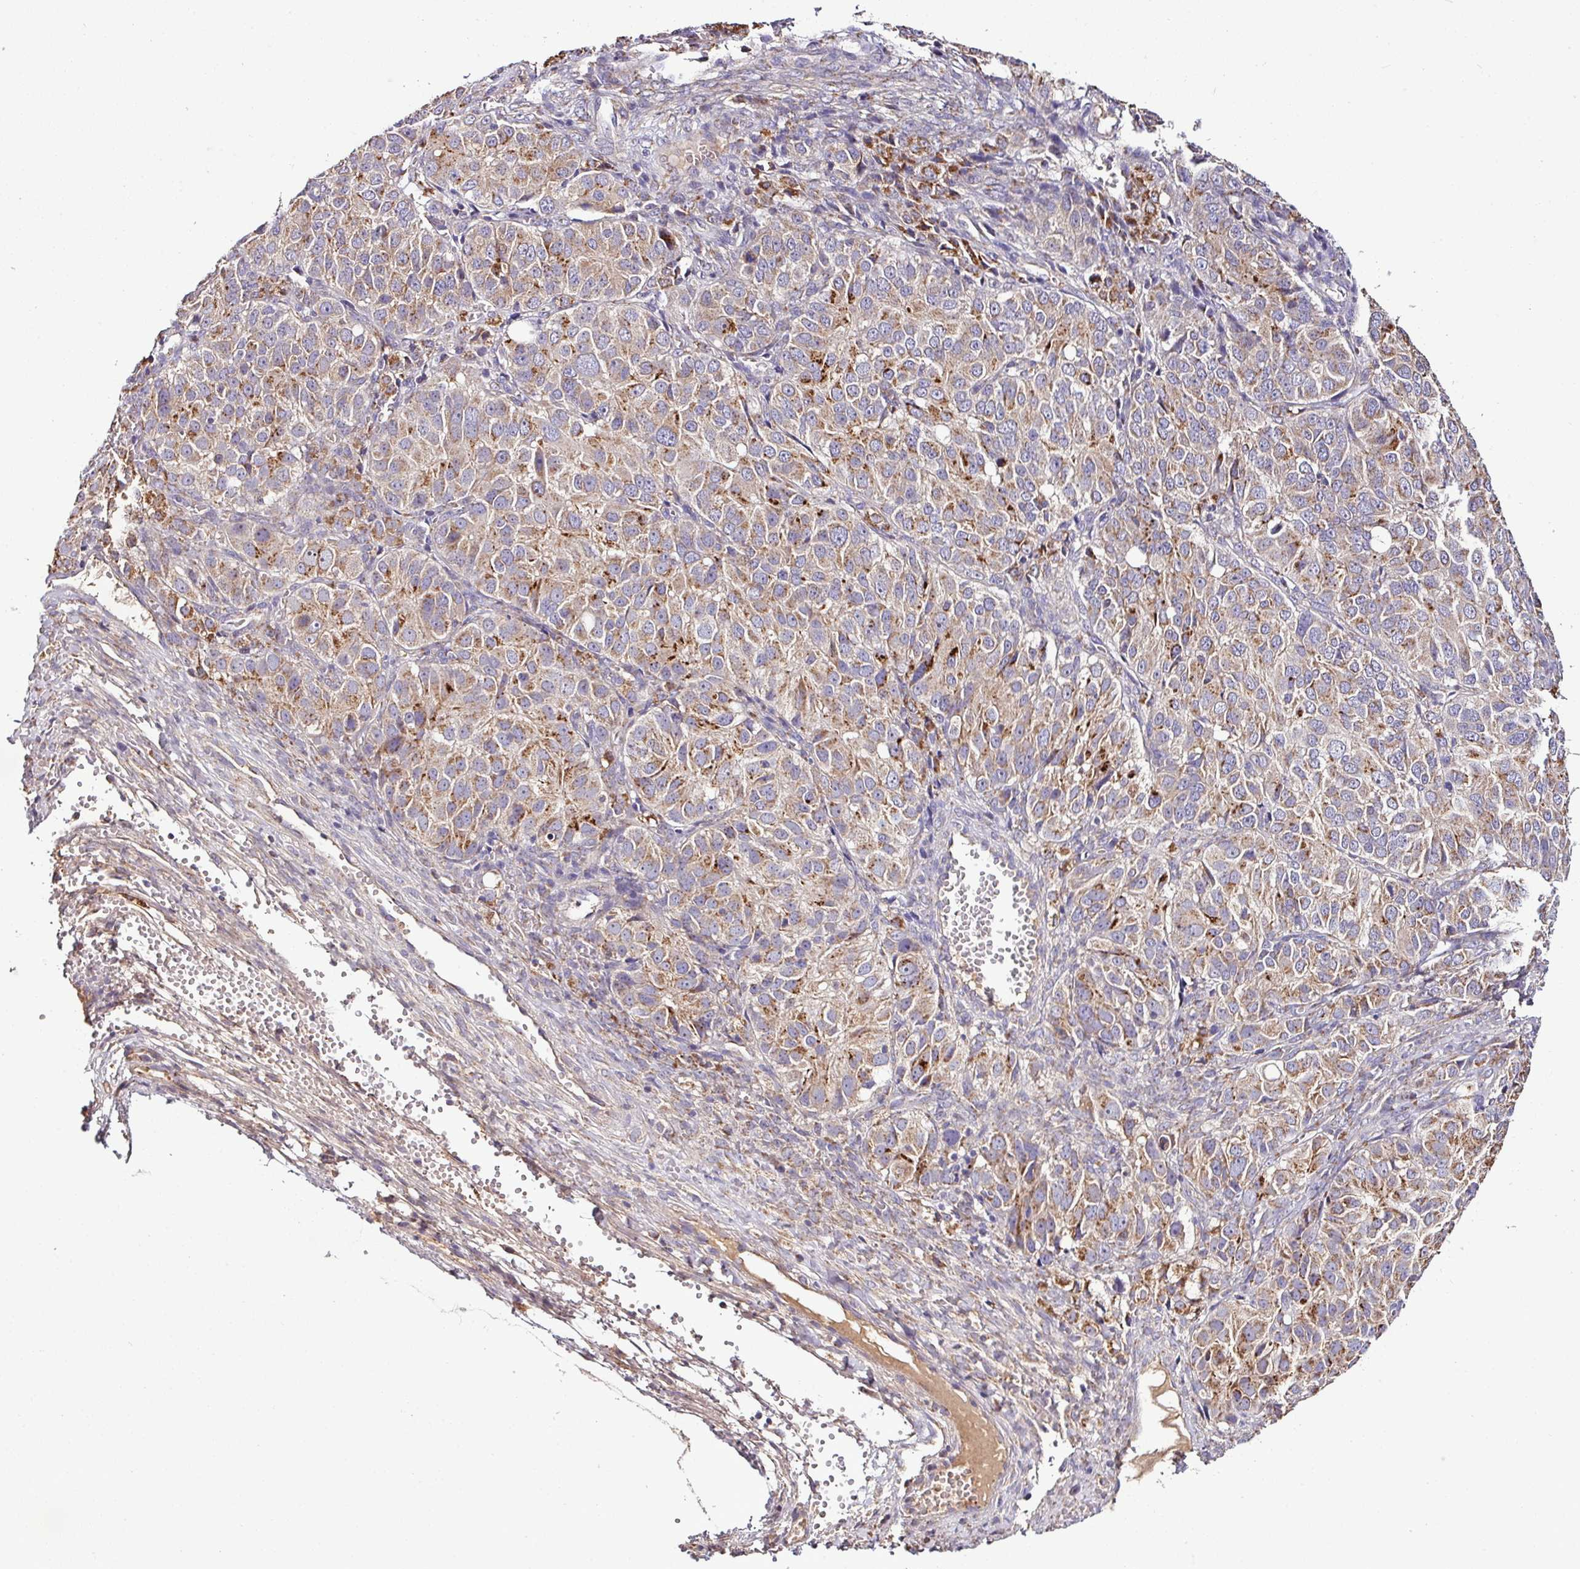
{"staining": {"intensity": "moderate", "quantity": ">75%", "location": "cytoplasmic/membranous"}, "tissue": "ovarian cancer", "cell_type": "Tumor cells", "image_type": "cancer", "snomed": [{"axis": "morphology", "description": "Carcinoma, endometroid"}, {"axis": "topography", "description": "Ovary"}], "caption": "Brown immunohistochemical staining in human endometroid carcinoma (ovarian) displays moderate cytoplasmic/membranous staining in about >75% of tumor cells.", "gene": "CPD", "patient": {"sex": "female", "age": 51}}